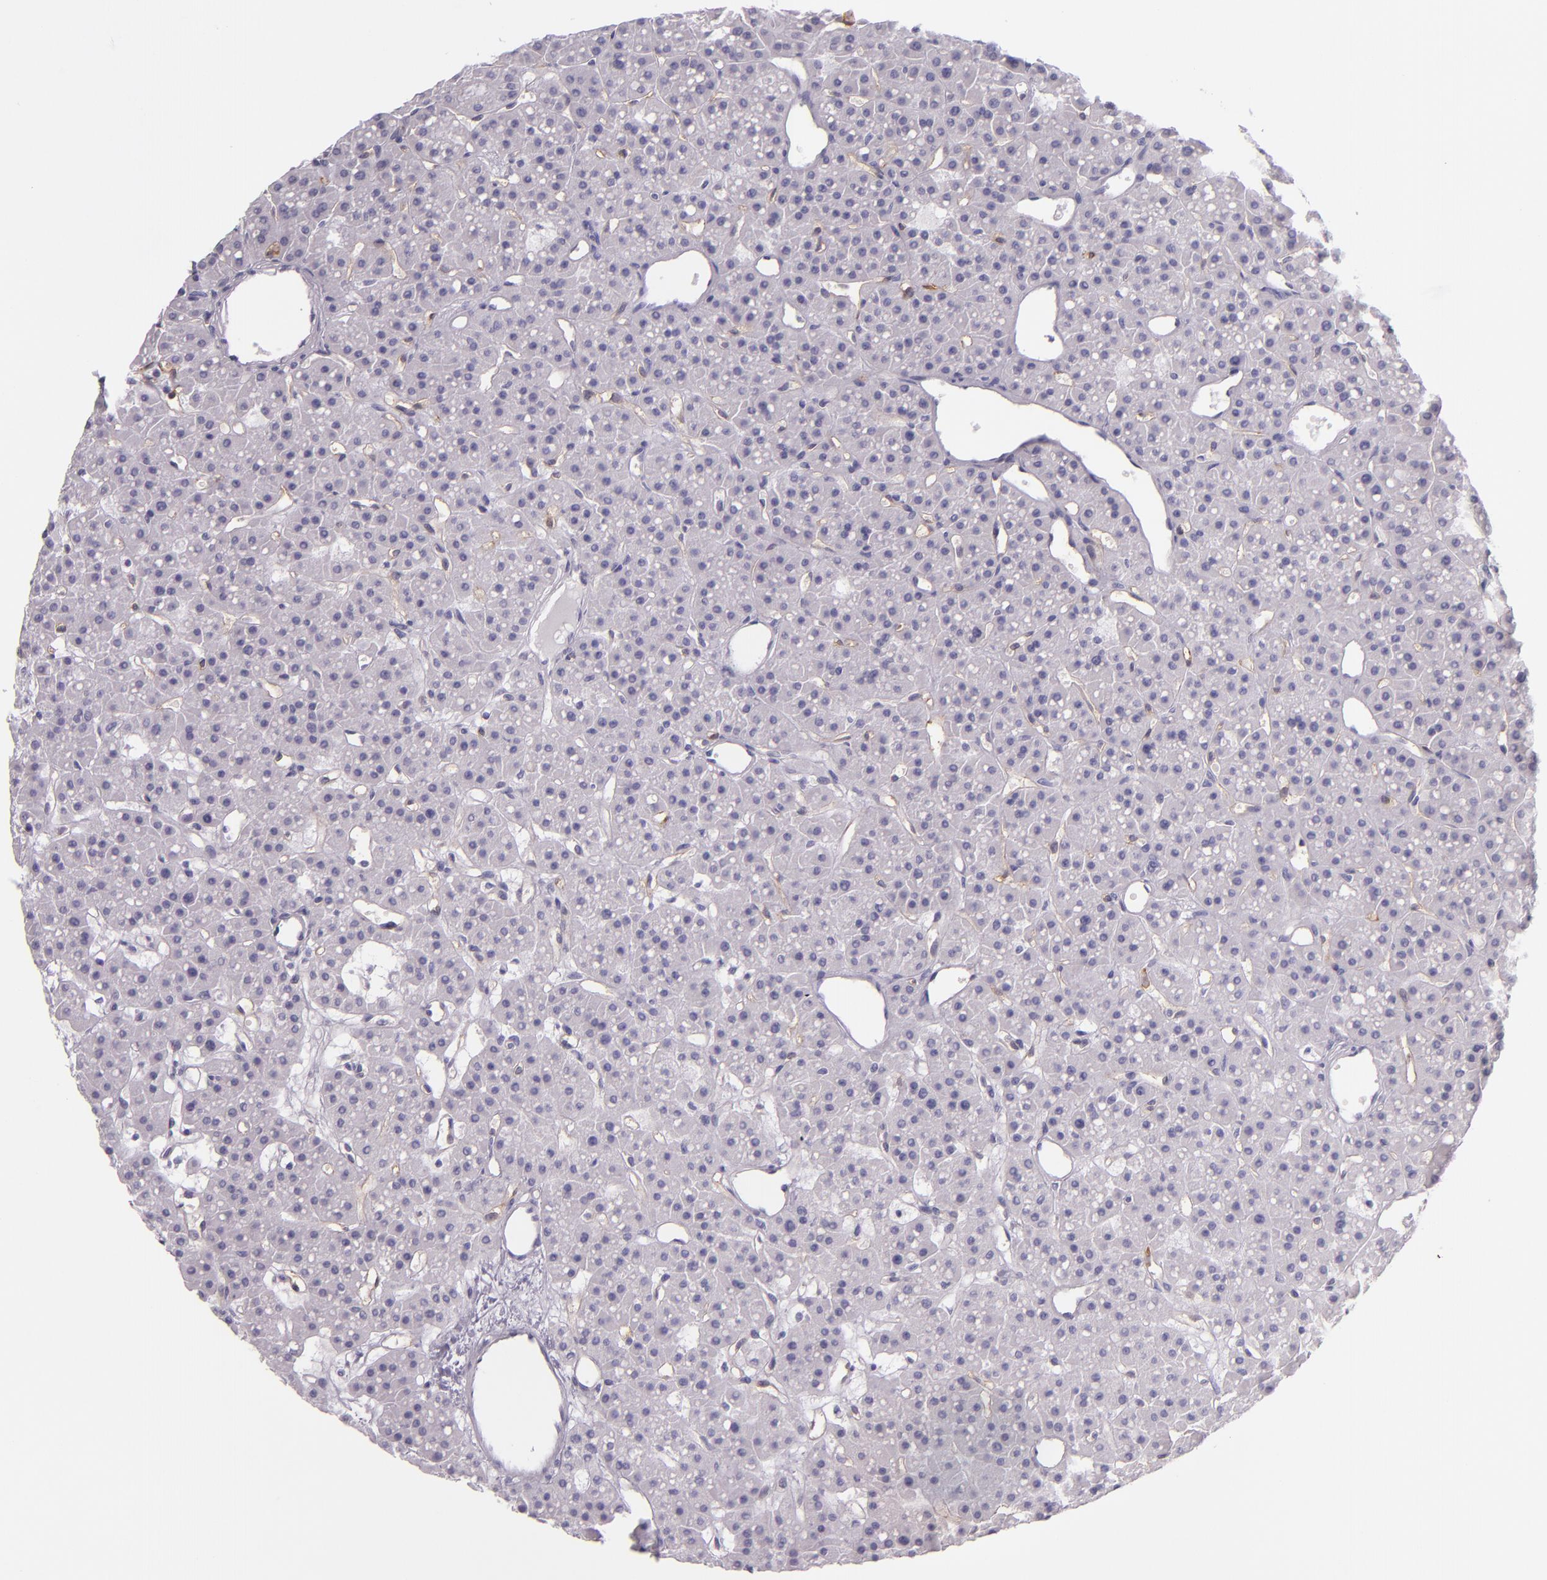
{"staining": {"intensity": "negative", "quantity": "none", "location": "none"}, "tissue": "parathyroid gland", "cell_type": "Glandular cells", "image_type": "normal", "snomed": [{"axis": "morphology", "description": "Normal tissue, NOS"}, {"axis": "topography", "description": "Parathyroid gland"}], "caption": "High power microscopy image of an immunohistochemistry (IHC) photomicrograph of unremarkable parathyroid gland, revealing no significant expression in glandular cells.", "gene": "CEACAM1", "patient": {"sex": "female", "age": 76}}